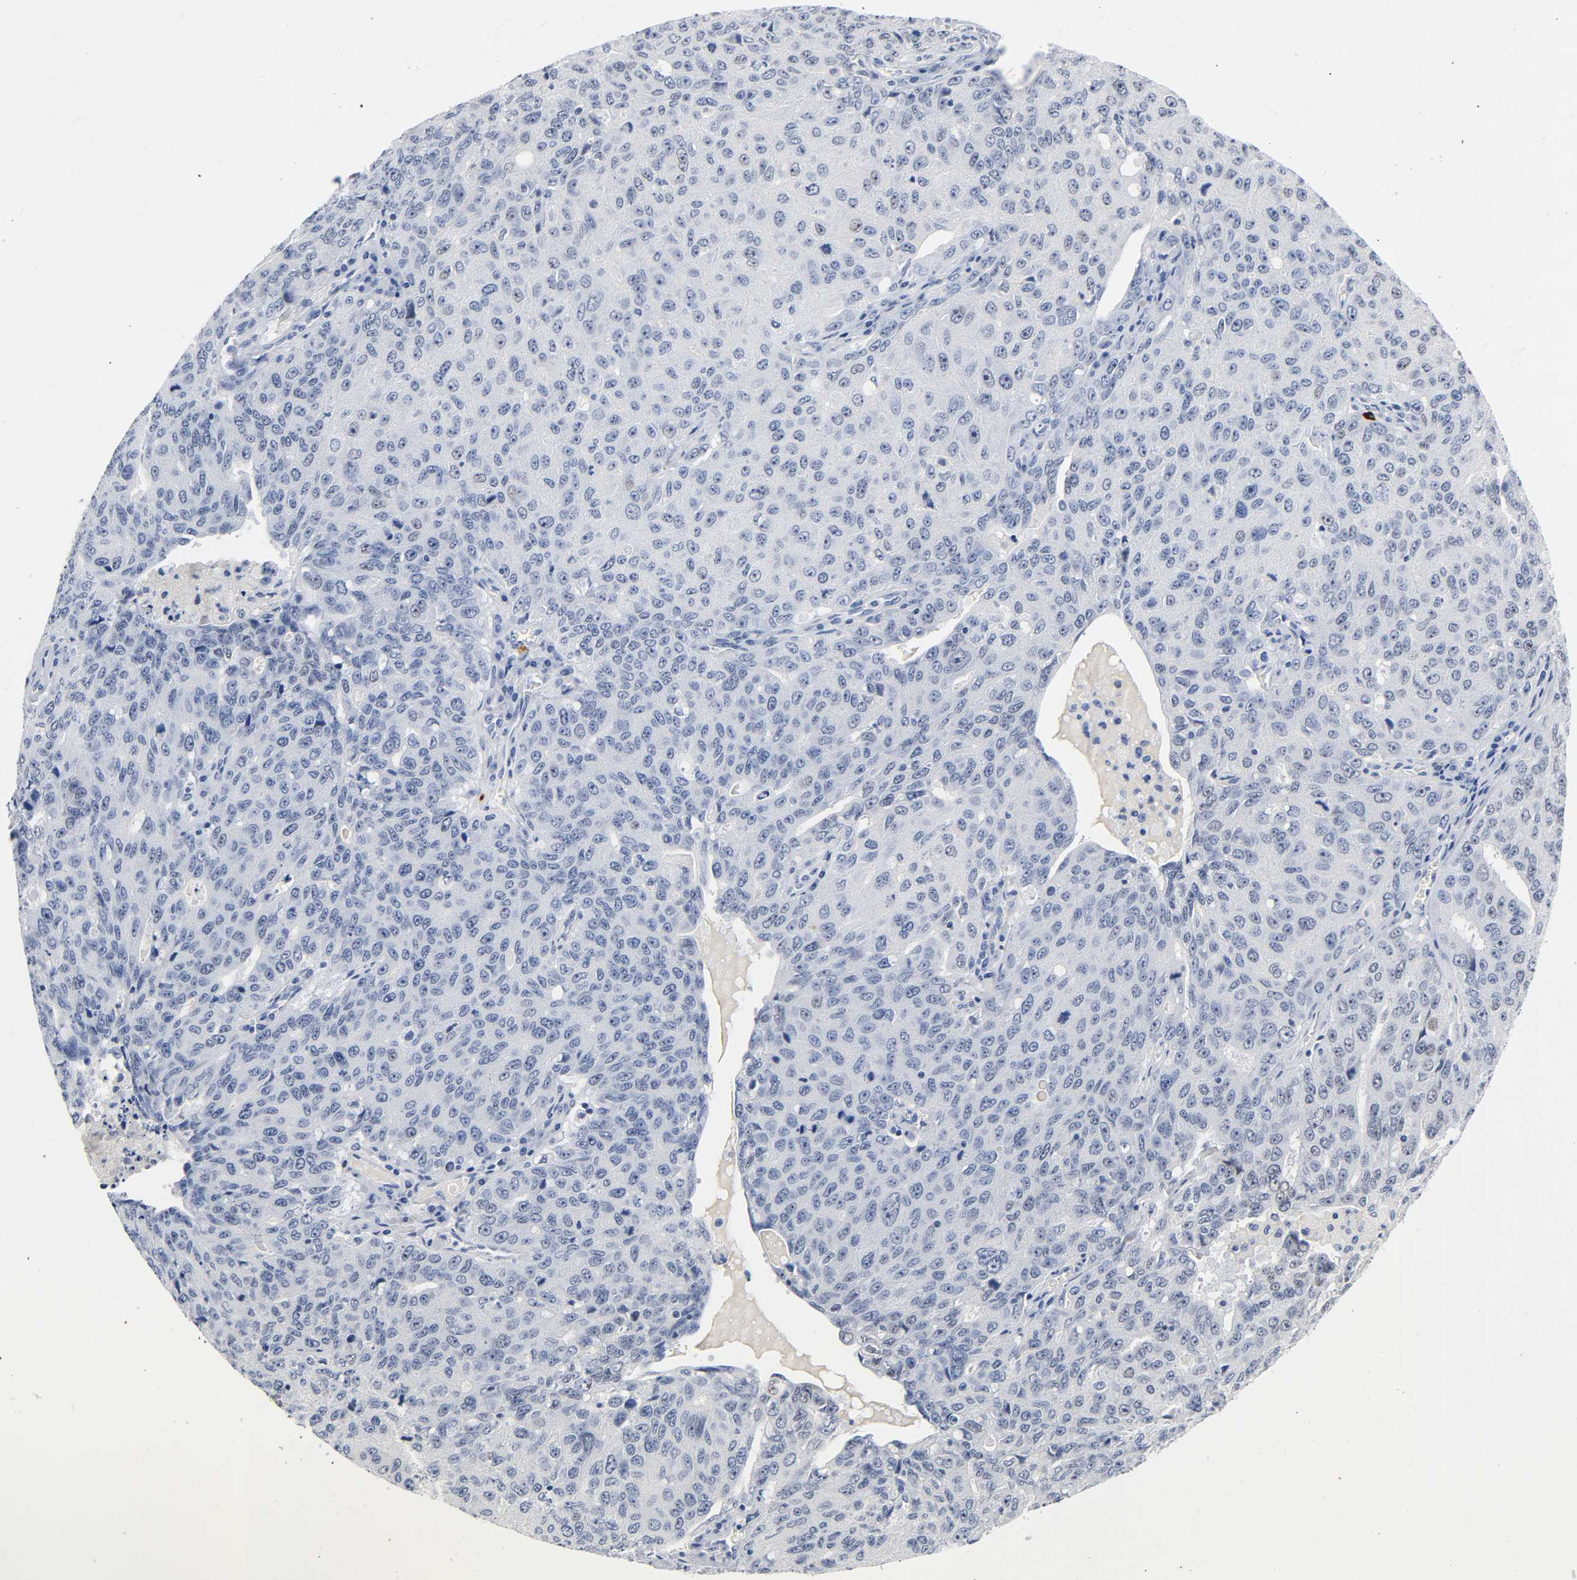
{"staining": {"intensity": "weak", "quantity": "25%-75%", "location": "nuclear"}, "tissue": "ovarian cancer", "cell_type": "Tumor cells", "image_type": "cancer", "snomed": [{"axis": "morphology", "description": "Carcinoma, endometroid"}, {"axis": "topography", "description": "Ovary"}], "caption": "Immunohistochemical staining of human ovarian cancer (endometroid carcinoma) exhibits weak nuclear protein positivity in about 25%-75% of tumor cells.", "gene": "NAB2", "patient": {"sex": "female", "age": 62}}